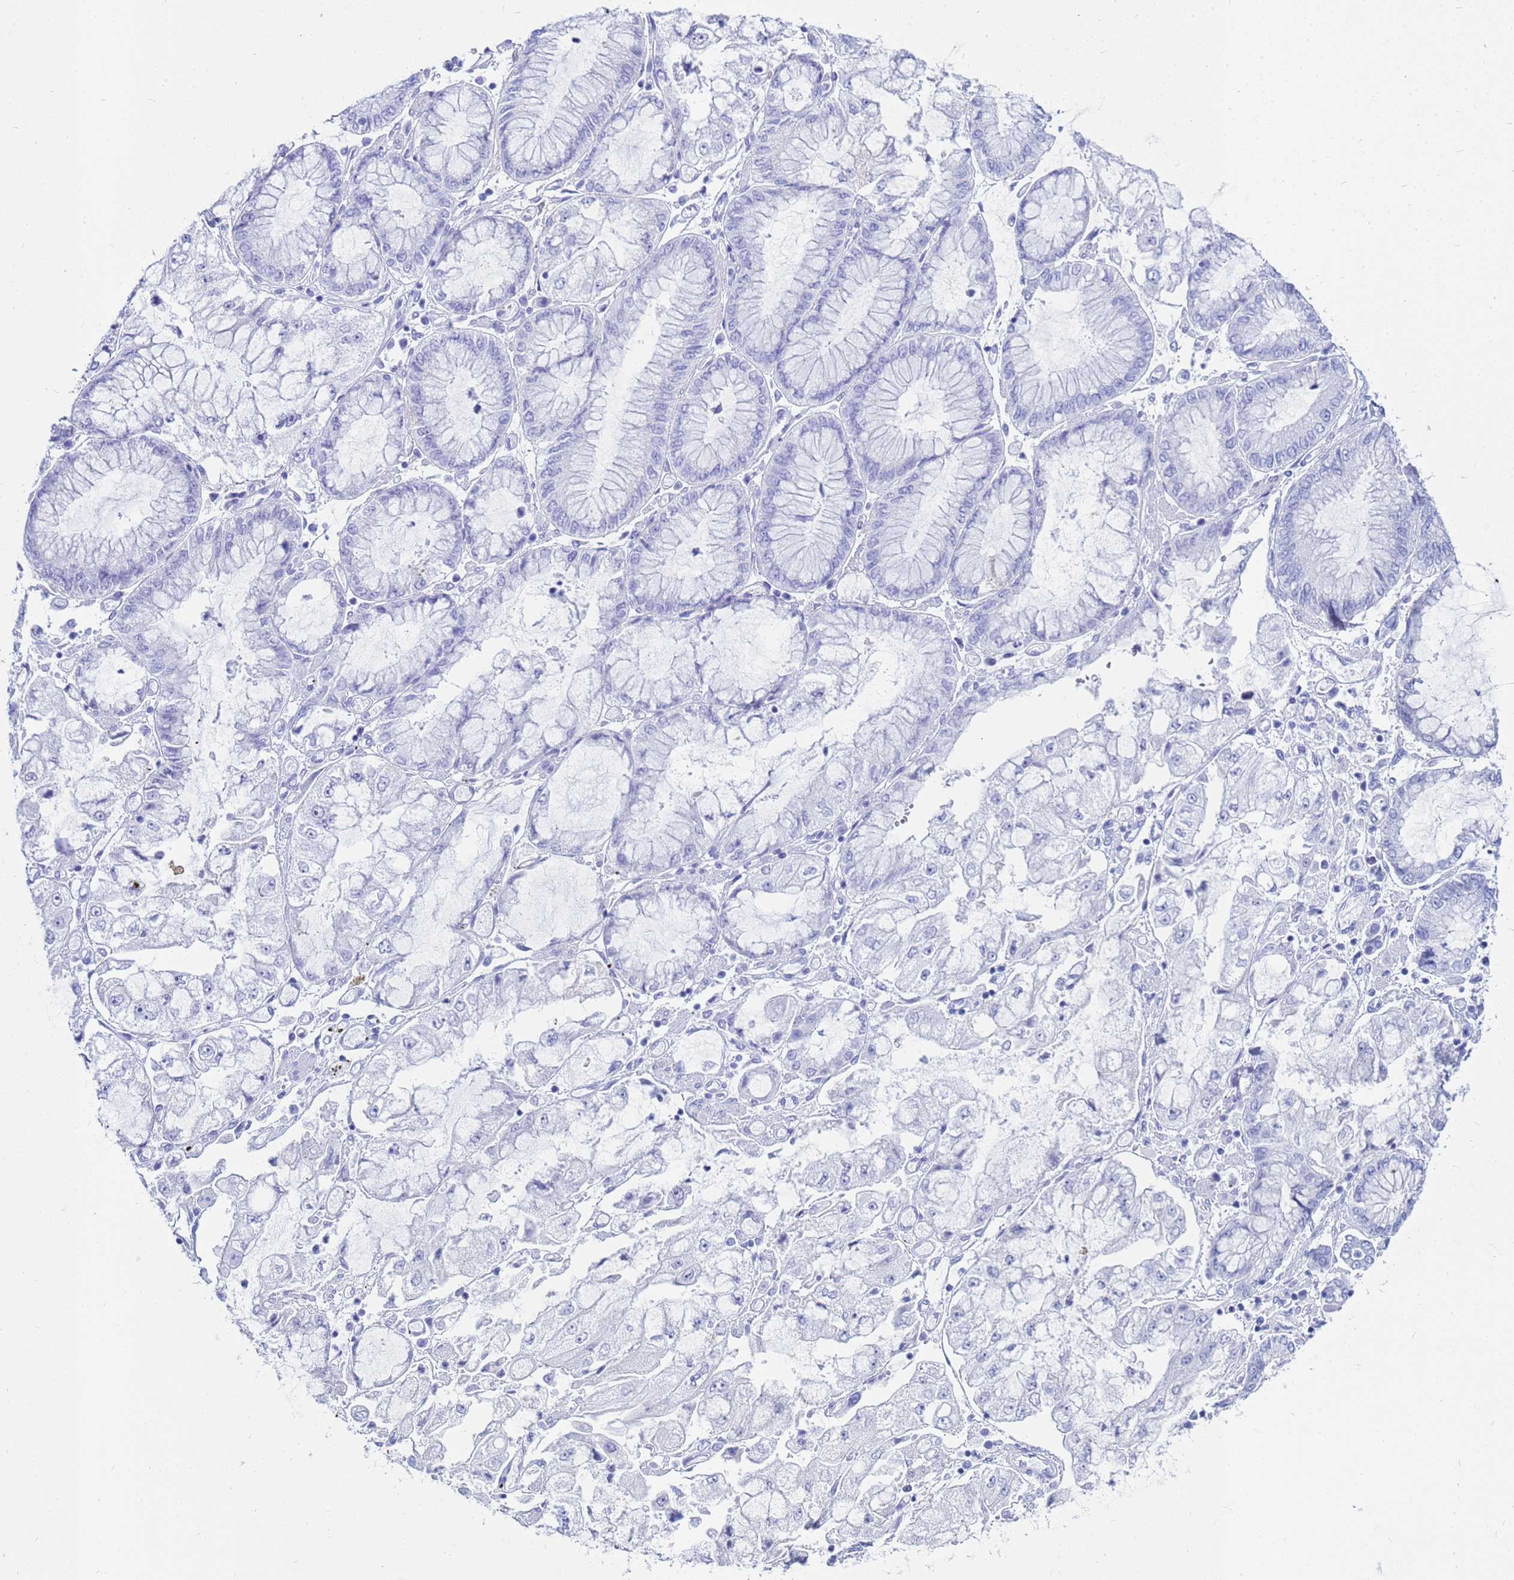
{"staining": {"intensity": "negative", "quantity": "none", "location": "none"}, "tissue": "stomach cancer", "cell_type": "Tumor cells", "image_type": "cancer", "snomed": [{"axis": "morphology", "description": "Adenocarcinoma, NOS"}, {"axis": "topography", "description": "Stomach"}], "caption": "Stomach cancer stained for a protein using IHC reveals no expression tumor cells.", "gene": "CKB", "patient": {"sex": "male", "age": 76}}